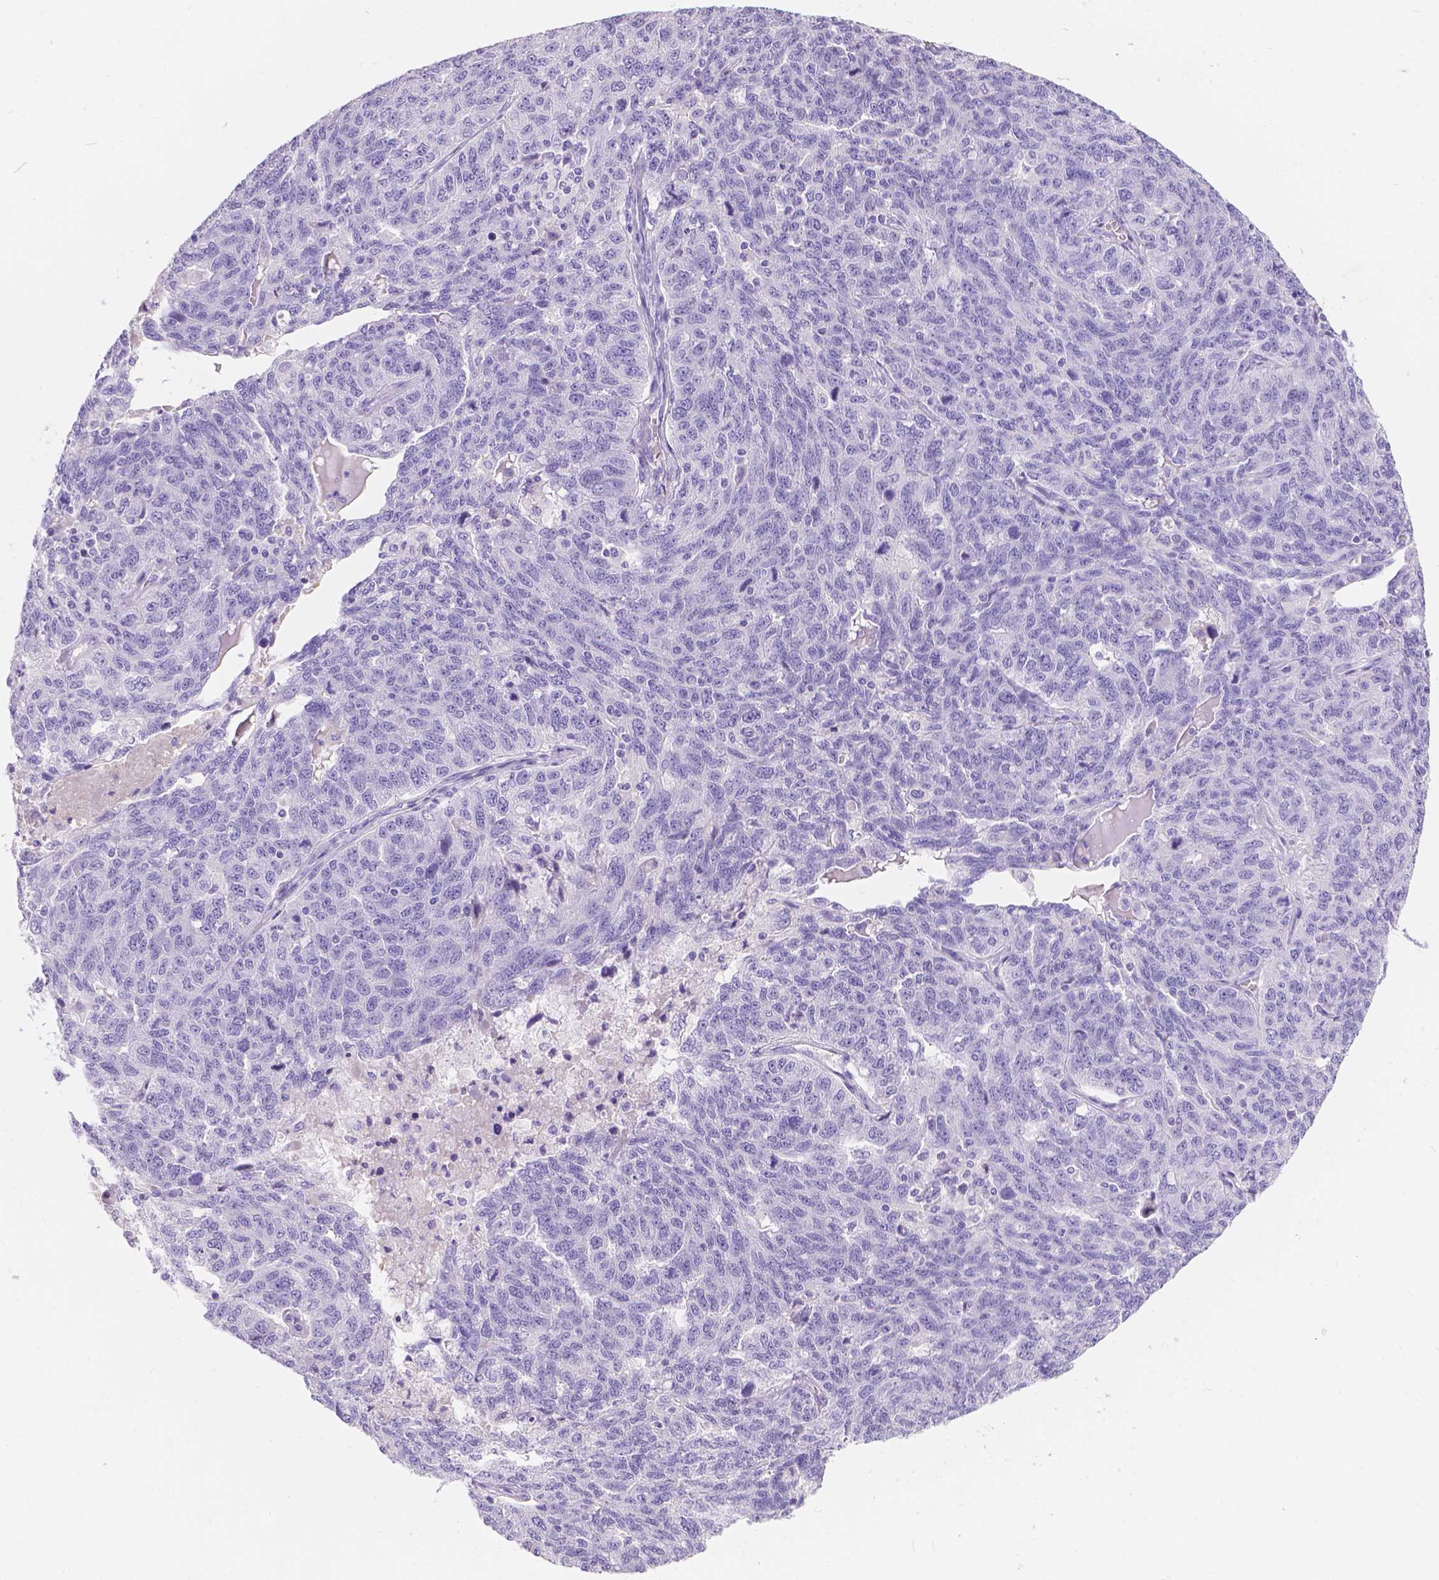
{"staining": {"intensity": "negative", "quantity": "none", "location": "none"}, "tissue": "ovarian cancer", "cell_type": "Tumor cells", "image_type": "cancer", "snomed": [{"axis": "morphology", "description": "Cystadenocarcinoma, serous, NOS"}, {"axis": "topography", "description": "Ovary"}], "caption": "Tumor cells show no significant protein positivity in ovarian cancer (serous cystadenocarcinoma).", "gene": "GNRHR", "patient": {"sex": "female", "age": 71}}